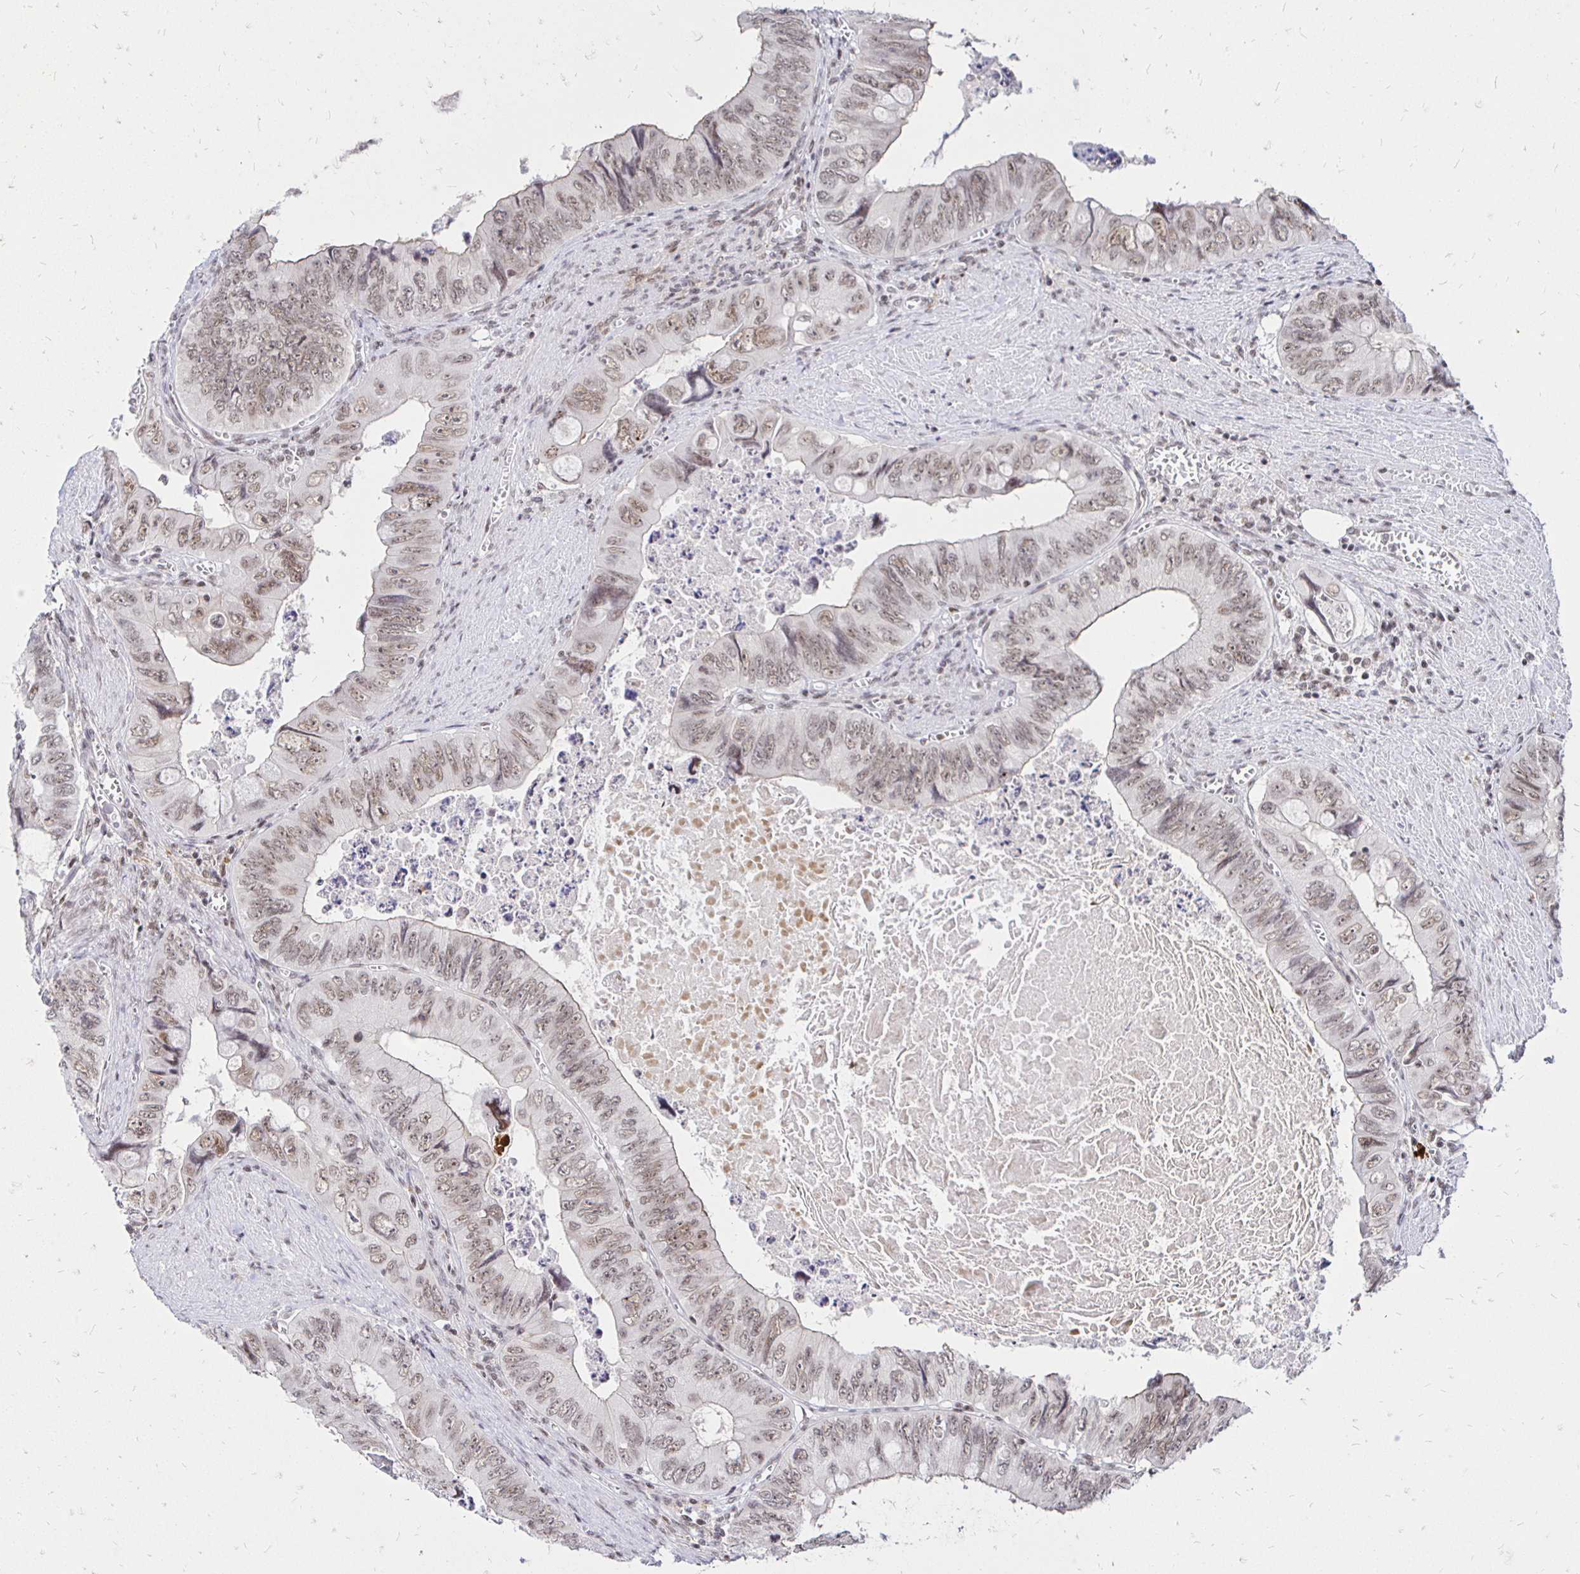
{"staining": {"intensity": "weak", "quantity": ">75%", "location": "nuclear"}, "tissue": "colorectal cancer", "cell_type": "Tumor cells", "image_type": "cancer", "snomed": [{"axis": "morphology", "description": "Adenocarcinoma, NOS"}, {"axis": "topography", "description": "Colon"}], "caption": "DAB immunohistochemical staining of human colorectal cancer (adenocarcinoma) shows weak nuclear protein staining in approximately >75% of tumor cells.", "gene": "SIN3A", "patient": {"sex": "female", "age": 84}}